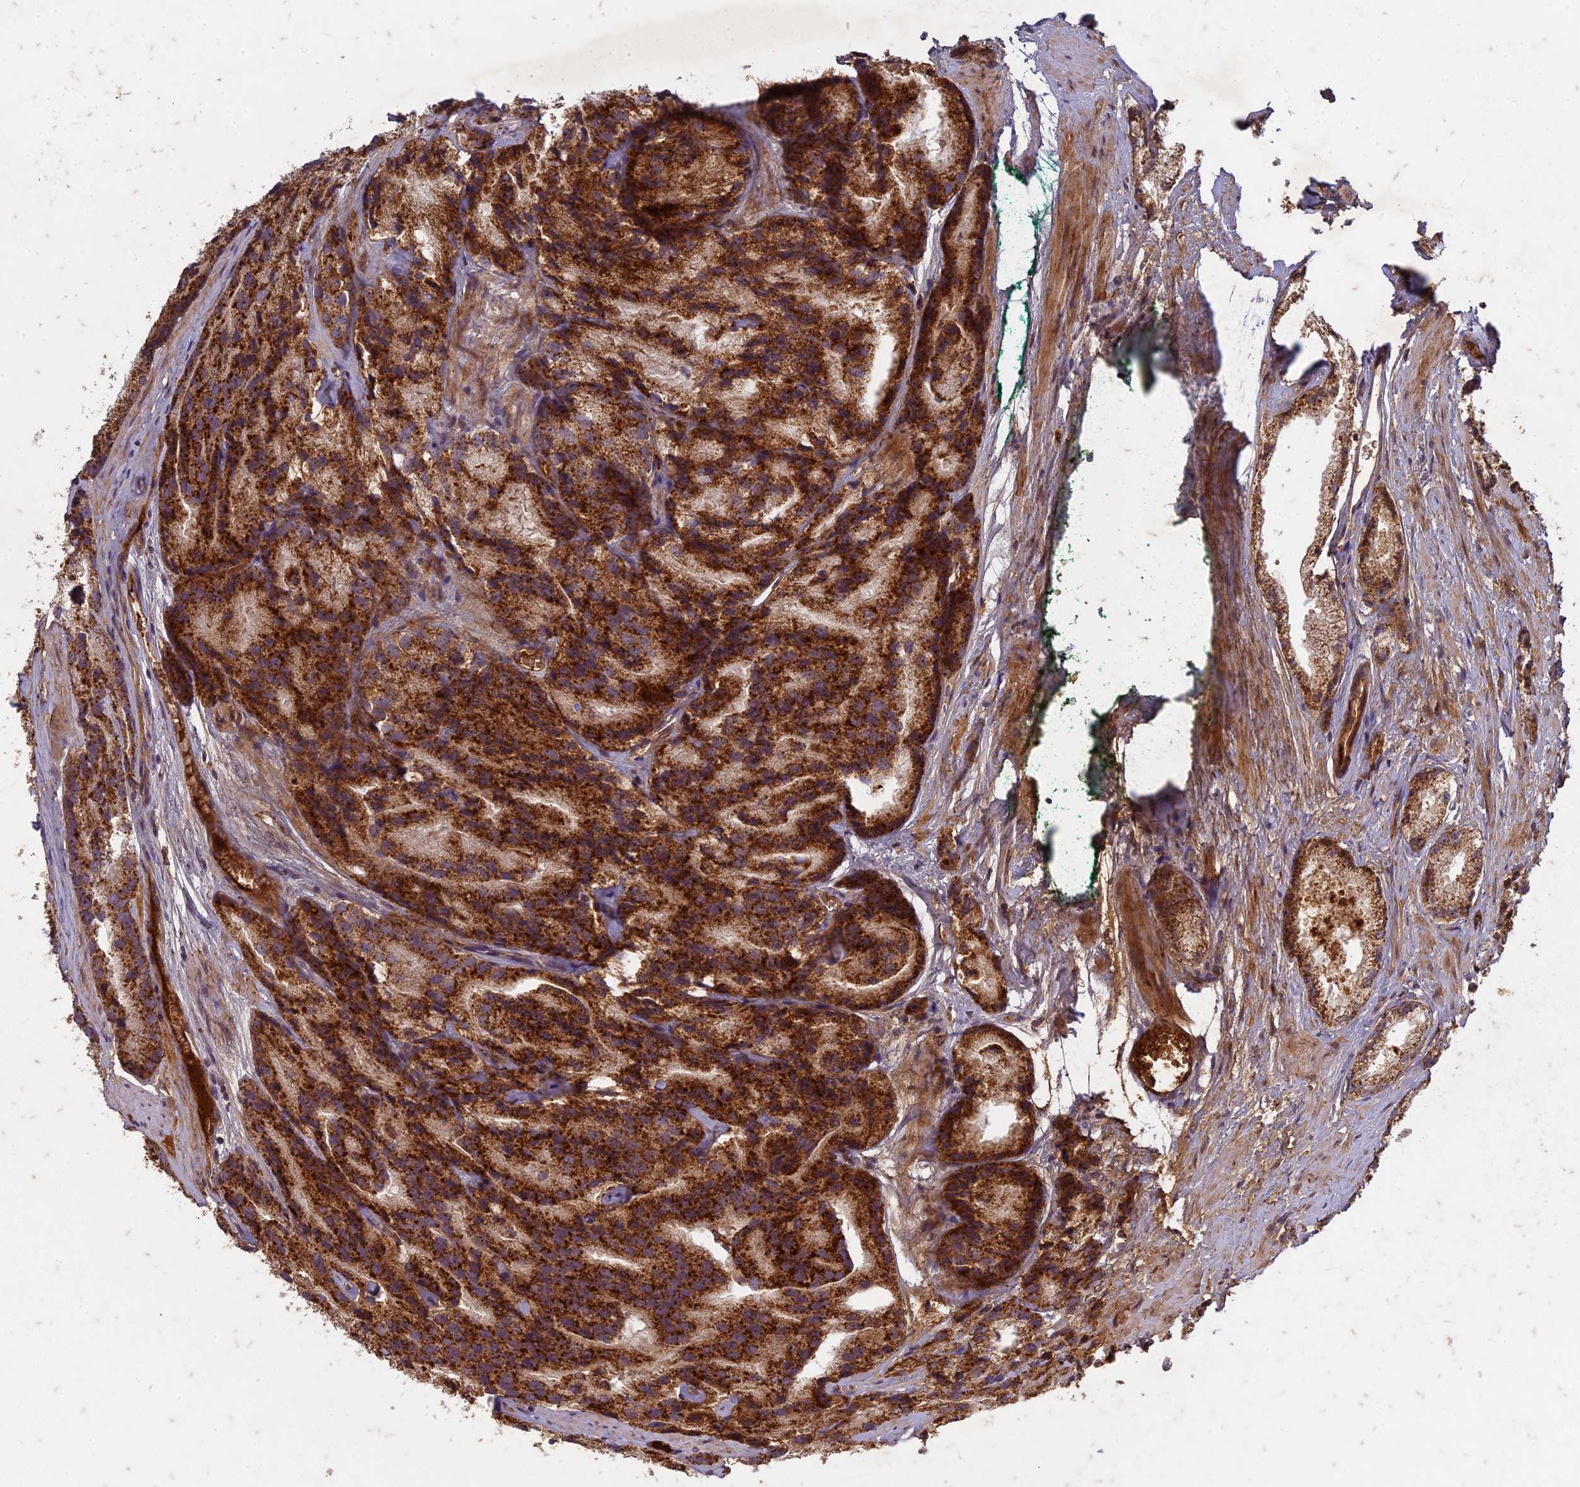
{"staining": {"intensity": "strong", "quantity": ">75%", "location": "cytoplasmic/membranous"}, "tissue": "prostate cancer", "cell_type": "Tumor cells", "image_type": "cancer", "snomed": [{"axis": "morphology", "description": "Adenocarcinoma, High grade"}, {"axis": "topography", "description": "Prostate"}], "caption": "Prostate cancer (adenocarcinoma (high-grade)) stained with immunohistochemistry demonstrates strong cytoplasmic/membranous staining in approximately >75% of tumor cells. Immunohistochemistry (ihc) stains the protein in brown and the nuclei are stained blue.", "gene": "TCF25", "patient": {"sex": "male", "age": 66}}